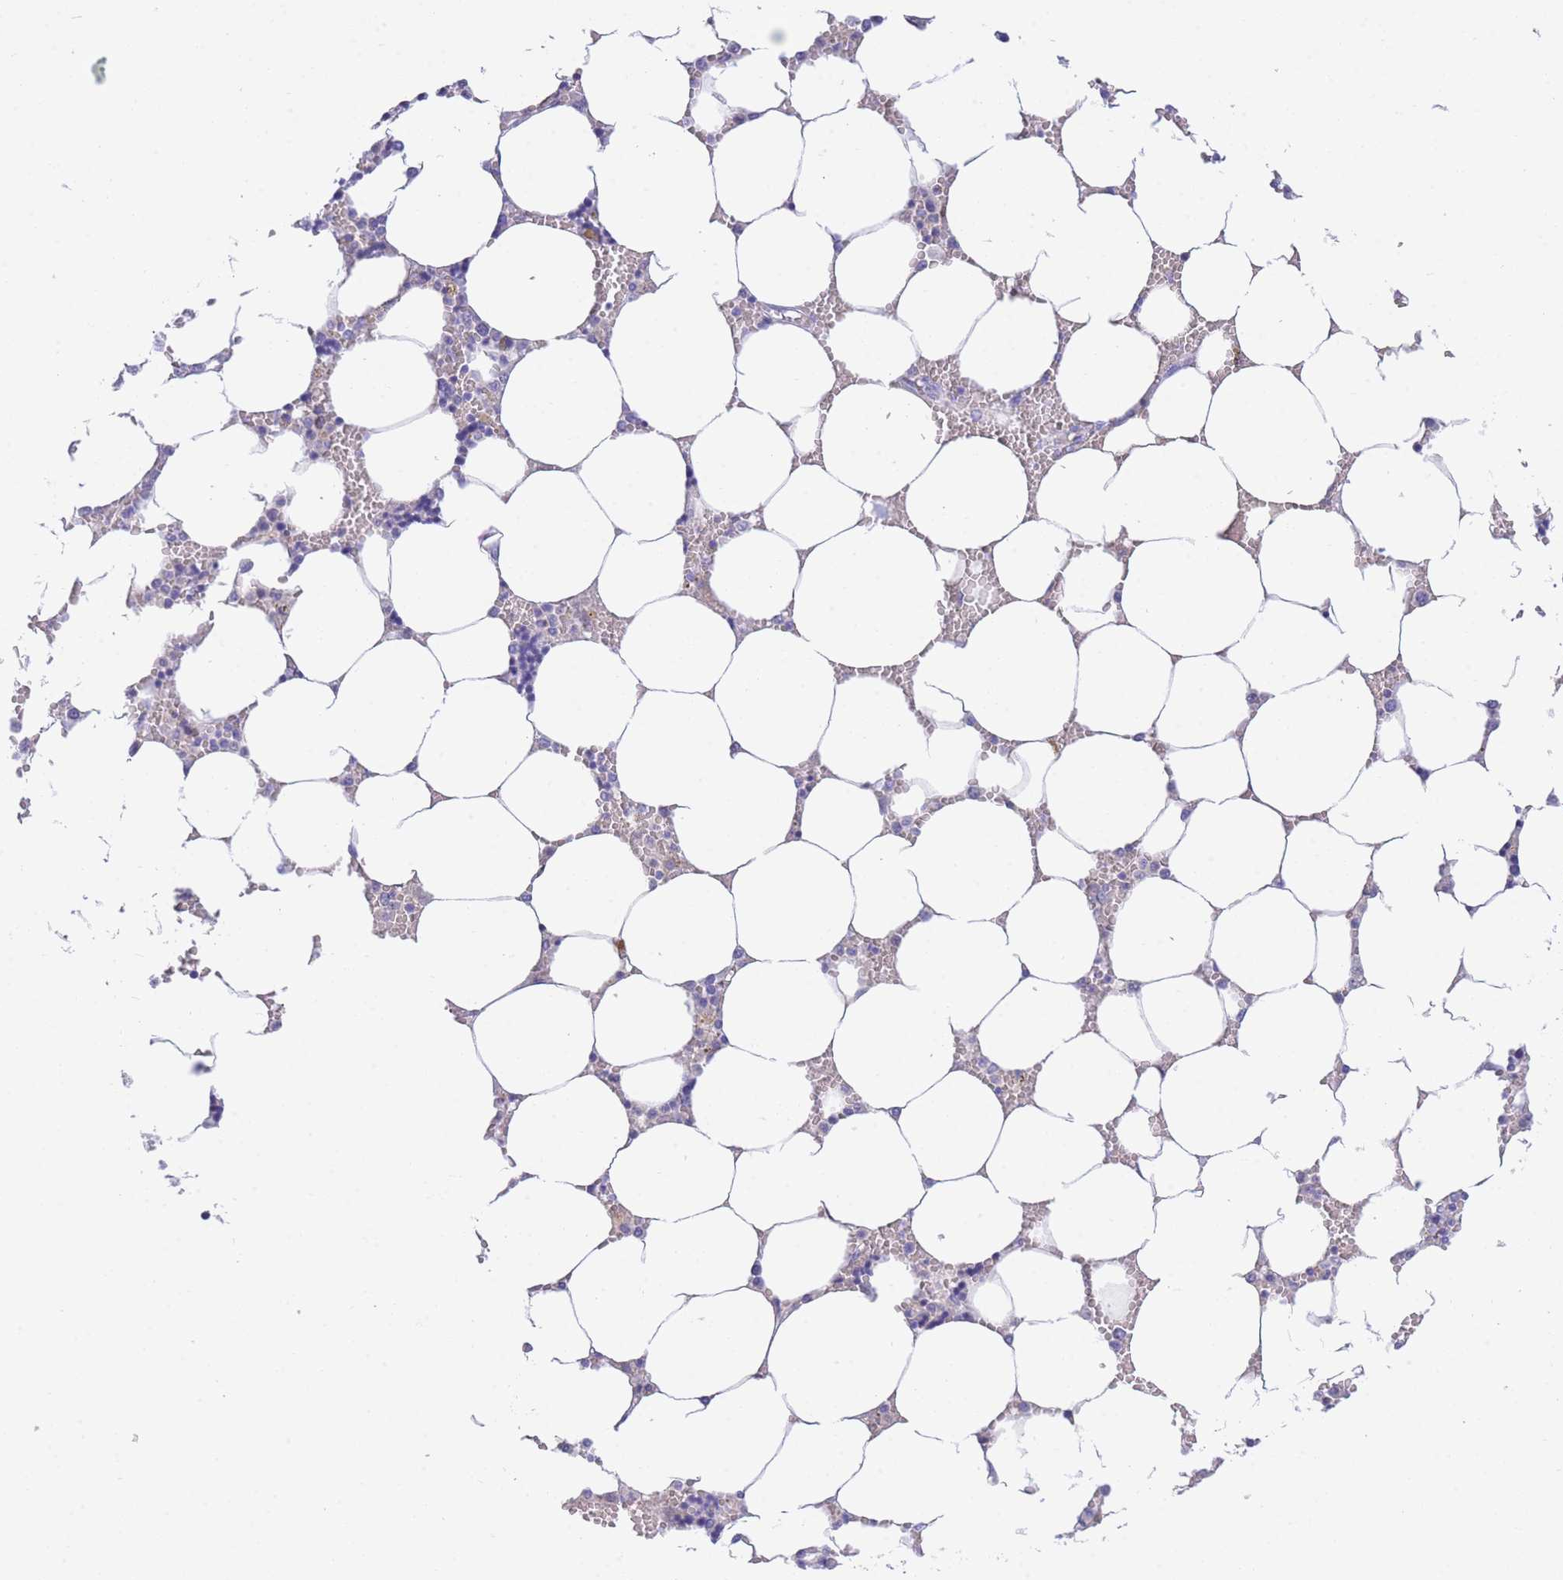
{"staining": {"intensity": "negative", "quantity": "none", "location": "none"}, "tissue": "bone marrow", "cell_type": "Hematopoietic cells", "image_type": "normal", "snomed": [{"axis": "morphology", "description": "Normal tissue, NOS"}, {"axis": "topography", "description": "Bone marrow"}], "caption": "Normal bone marrow was stained to show a protein in brown. There is no significant expression in hematopoietic cells.", "gene": "PCDHB3", "patient": {"sex": "male", "age": 64}}